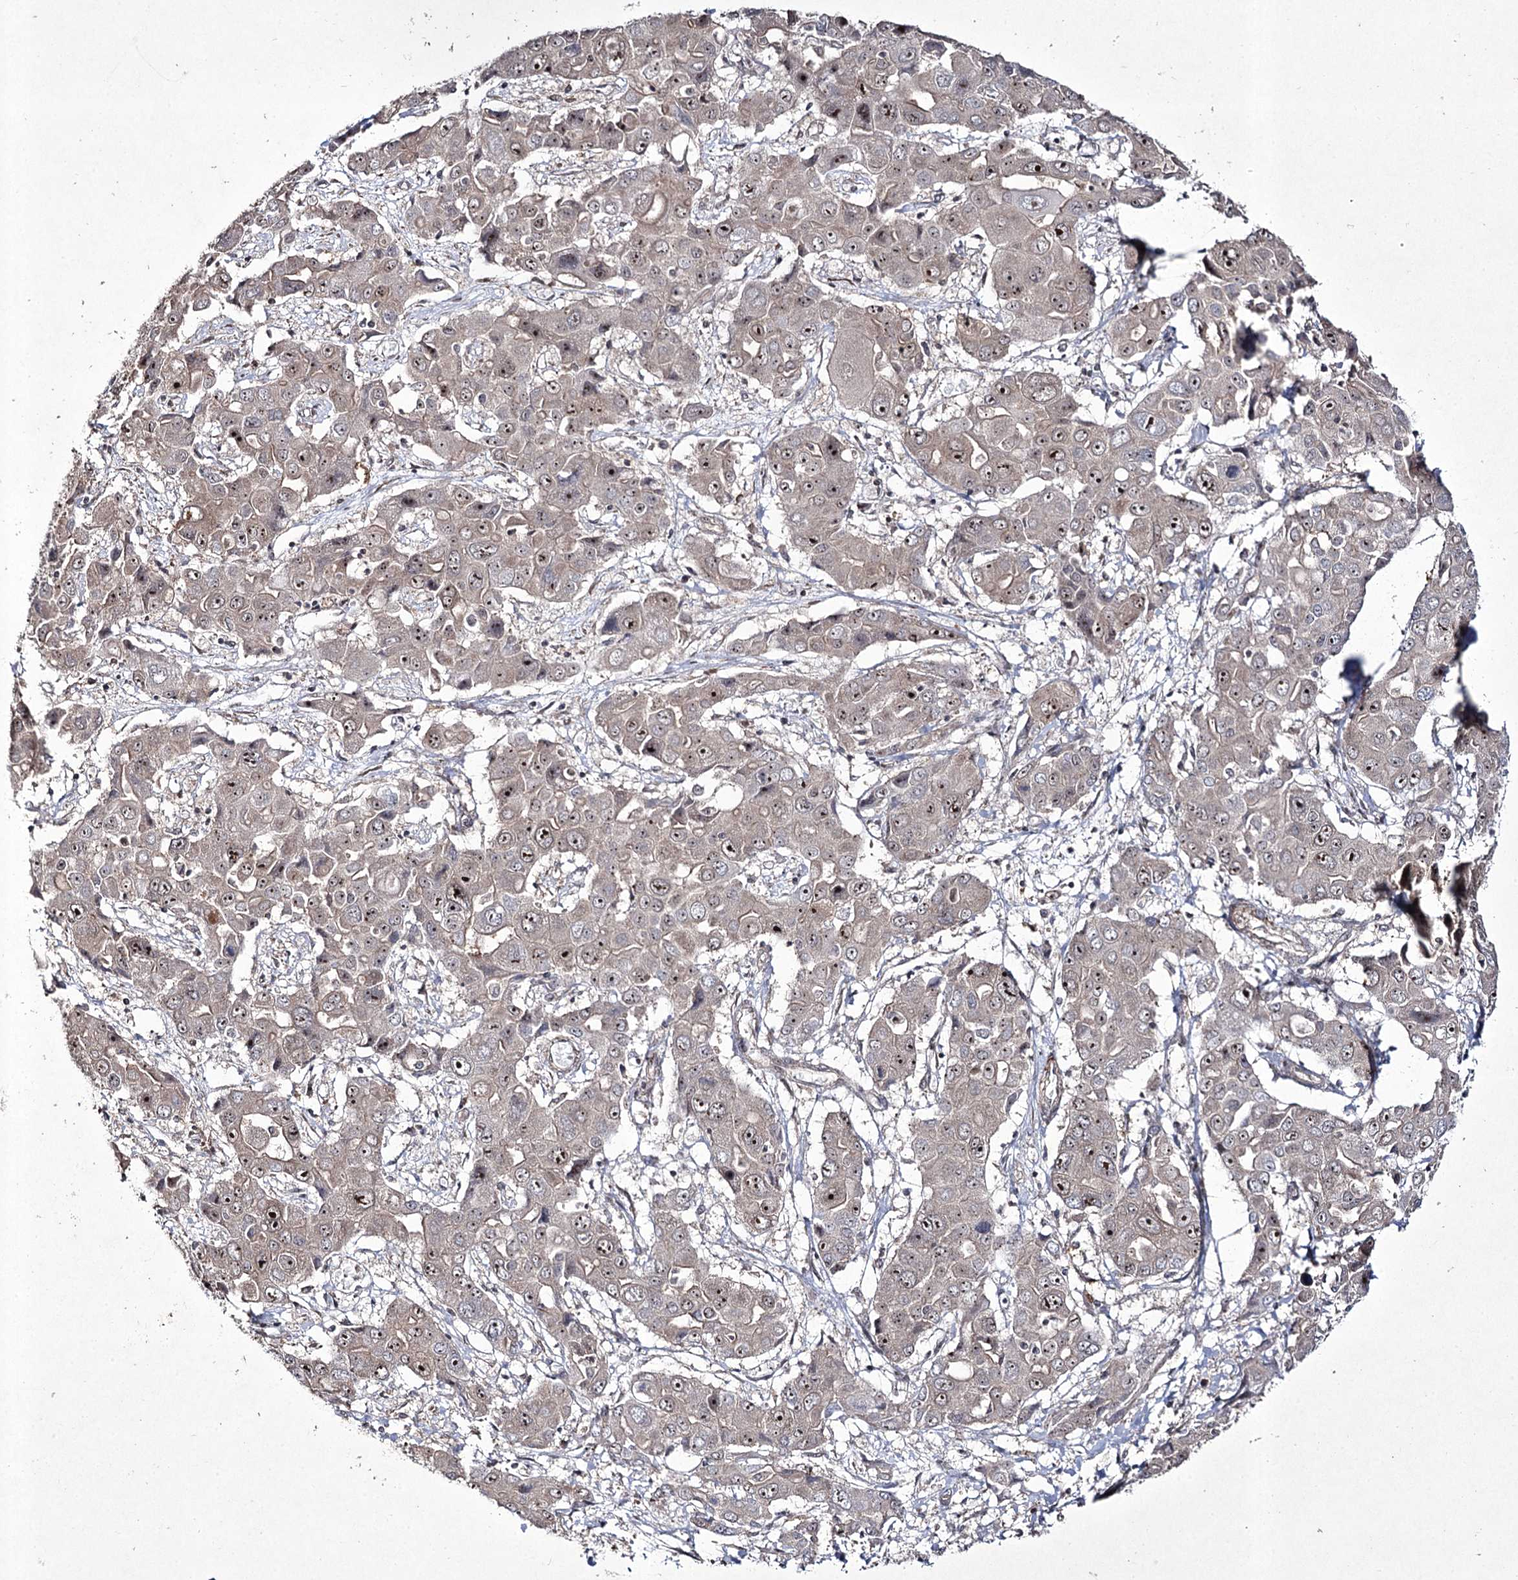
{"staining": {"intensity": "moderate", "quantity": ">75%", "location": "nuclear"}, "tissue": "liver cancer", "cell_type": "Tumor cells", "image_type": "cancer", "snomed": [{"axis": "morphology", "description": "Cholangiocarcinoma"}, {"axis": "topography", "description": "Liver"}], "caption": "This is an image of immunohistochemistry staining of liver cancer, which shows moderate positivity in the nuclear of tumor cells.", "gene": "CCDC59", "patient": {"sex": "male", "age": 67}}